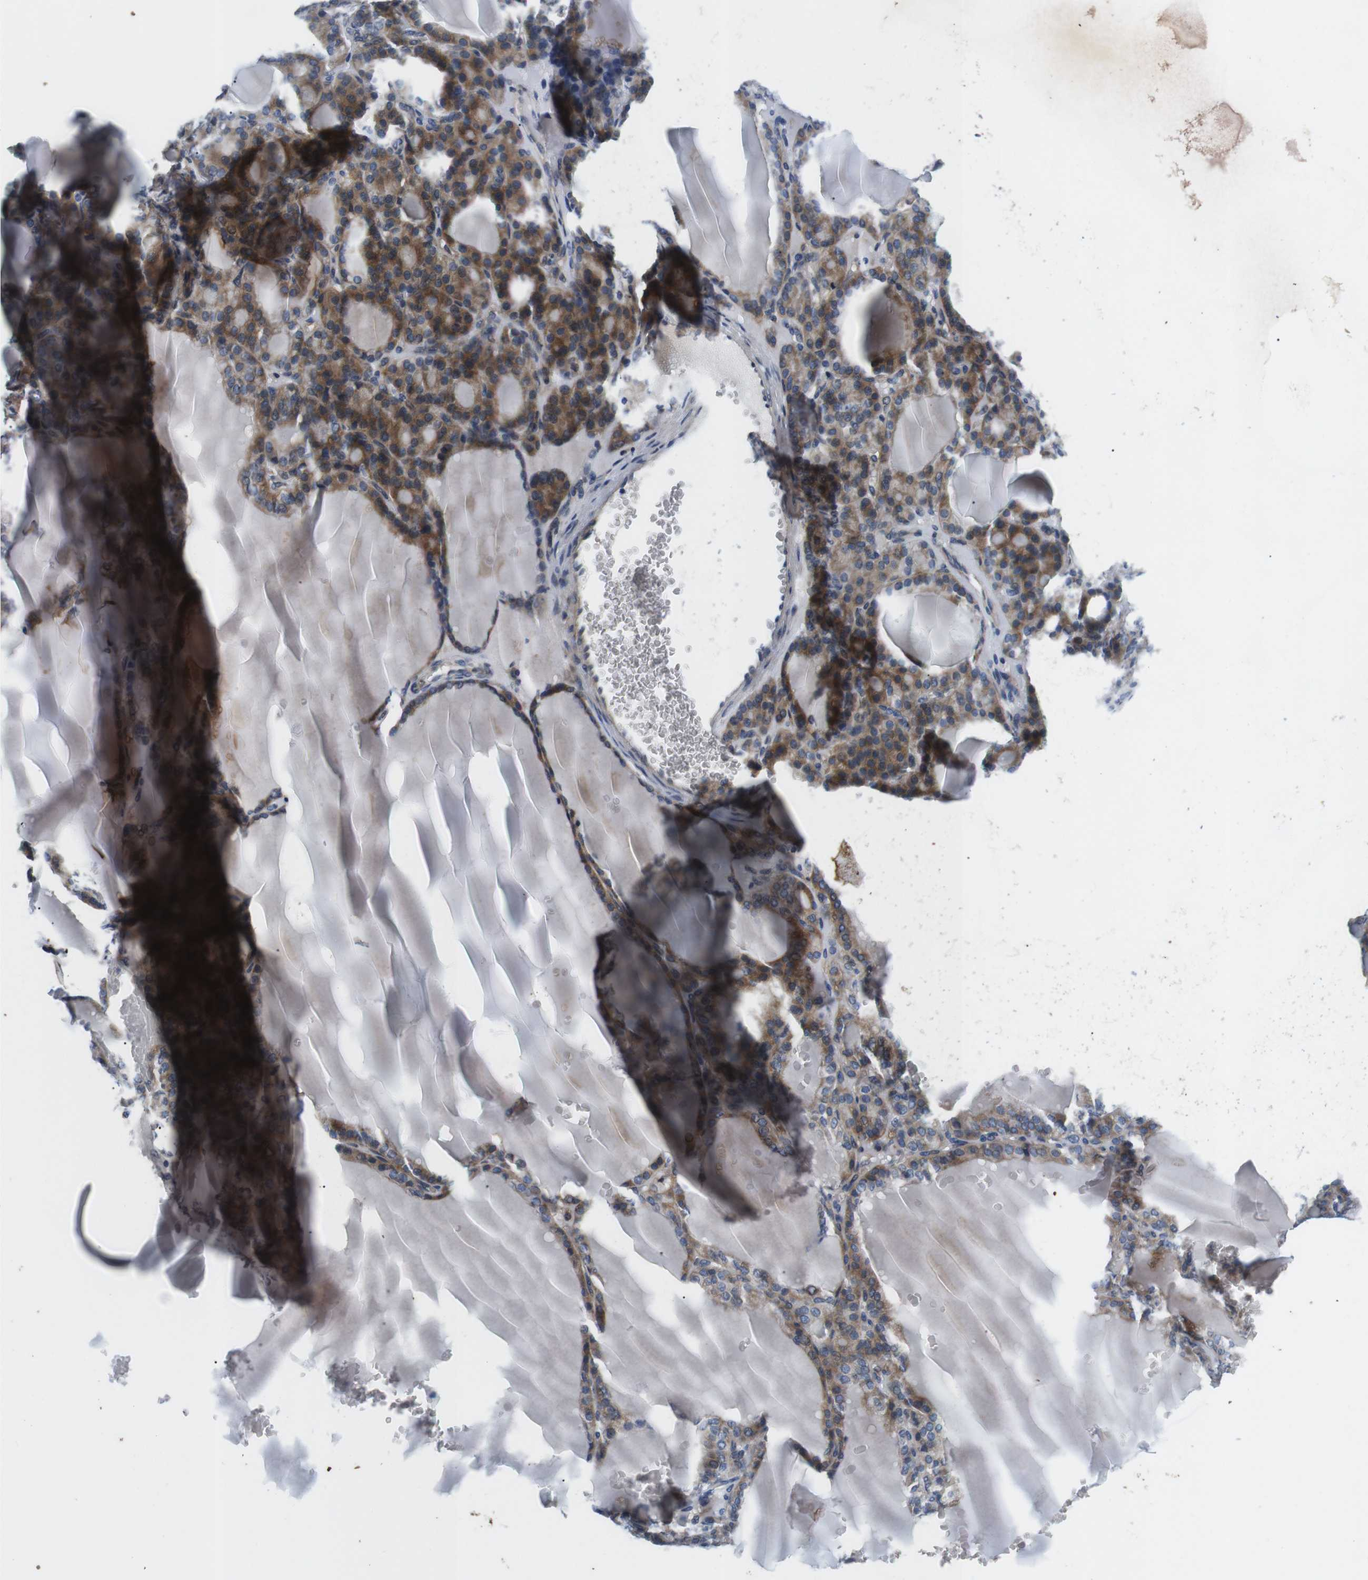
{"staining": {"intensity": "moderate", "quantity": "25%-75%", "location": "cytoplasmic/membranous"}, "tissue": "thyroid gland", "cell_type": "Glandular cells", "image_type": "normal", "snomed": [{"axis": "morphology", "description": "Normal tissue, NOS"}, {"axis": "topography", "description": "Thyroid gland"}], "caption": "Brown immunohistochemical staining in benign thyroid gland demonstrates moderate cytoplasmic/membranous positivity in about 25%-75% of glandular cells. Immunohistochemistry stains the protein of interest in brown and the nuclei are stained blue.", "gene": "SLC30A1", "patient": {"sex": "female", "age": 28}}